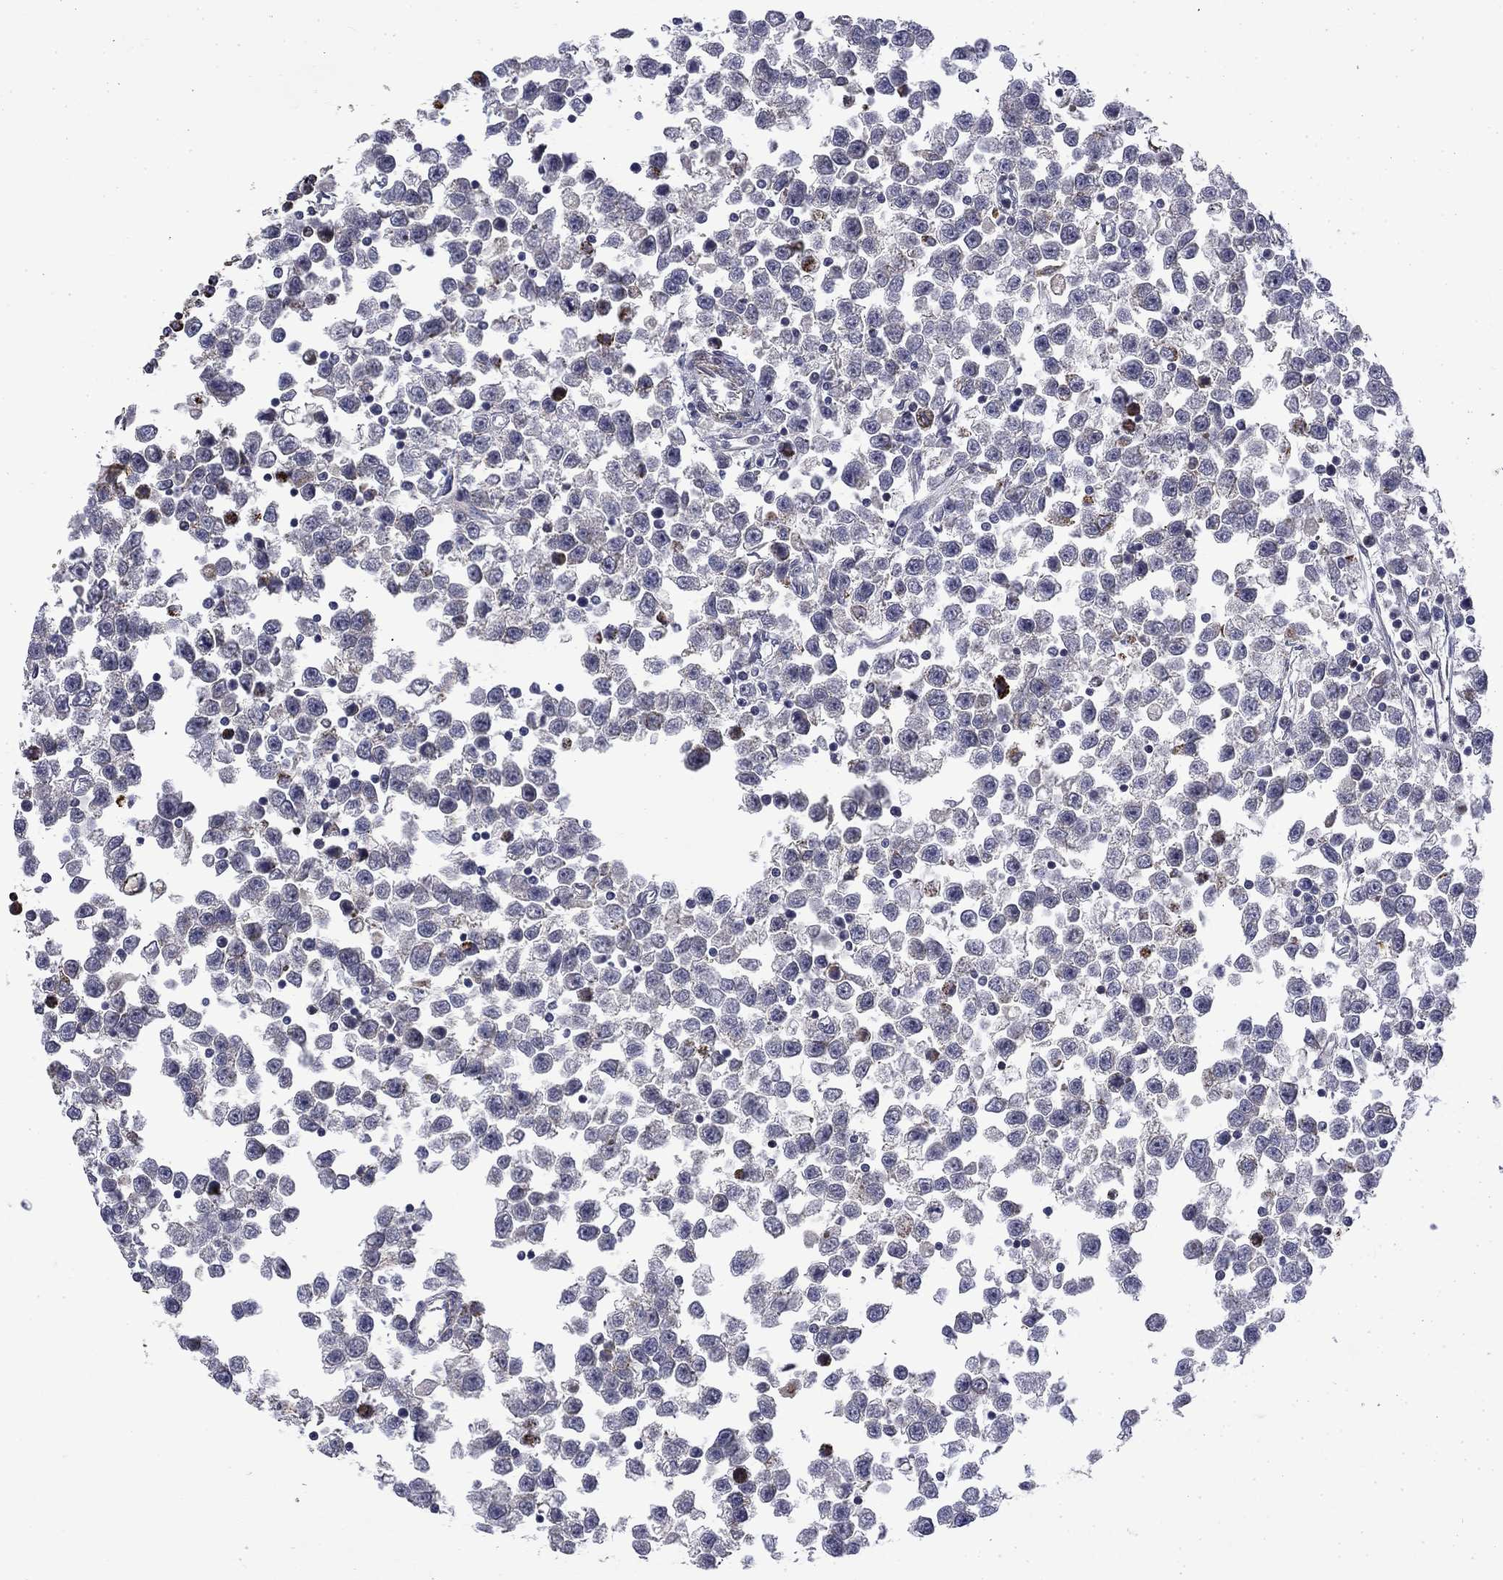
{"staining": {"intensity": "moderate", "quantity": "<25%", "location": "cytoplasmic/membranous"}, "tissue": "testis cancer", "cell_type": "Tumor cells", "image_type": "cancer", "snomed": [{"axis": "morphology", "description": "Seminoma, NOS"}, {"axis": "topography", "description": "Testis"}], "caption": "About <25% of tumor cells in testis cancer reveal moderate cytoplasmic/membranous protein positivity as visualized by brown immunohistochemical staining.", "gene": "PCBP3", "patient": {"sex": "male", "age": 34}}